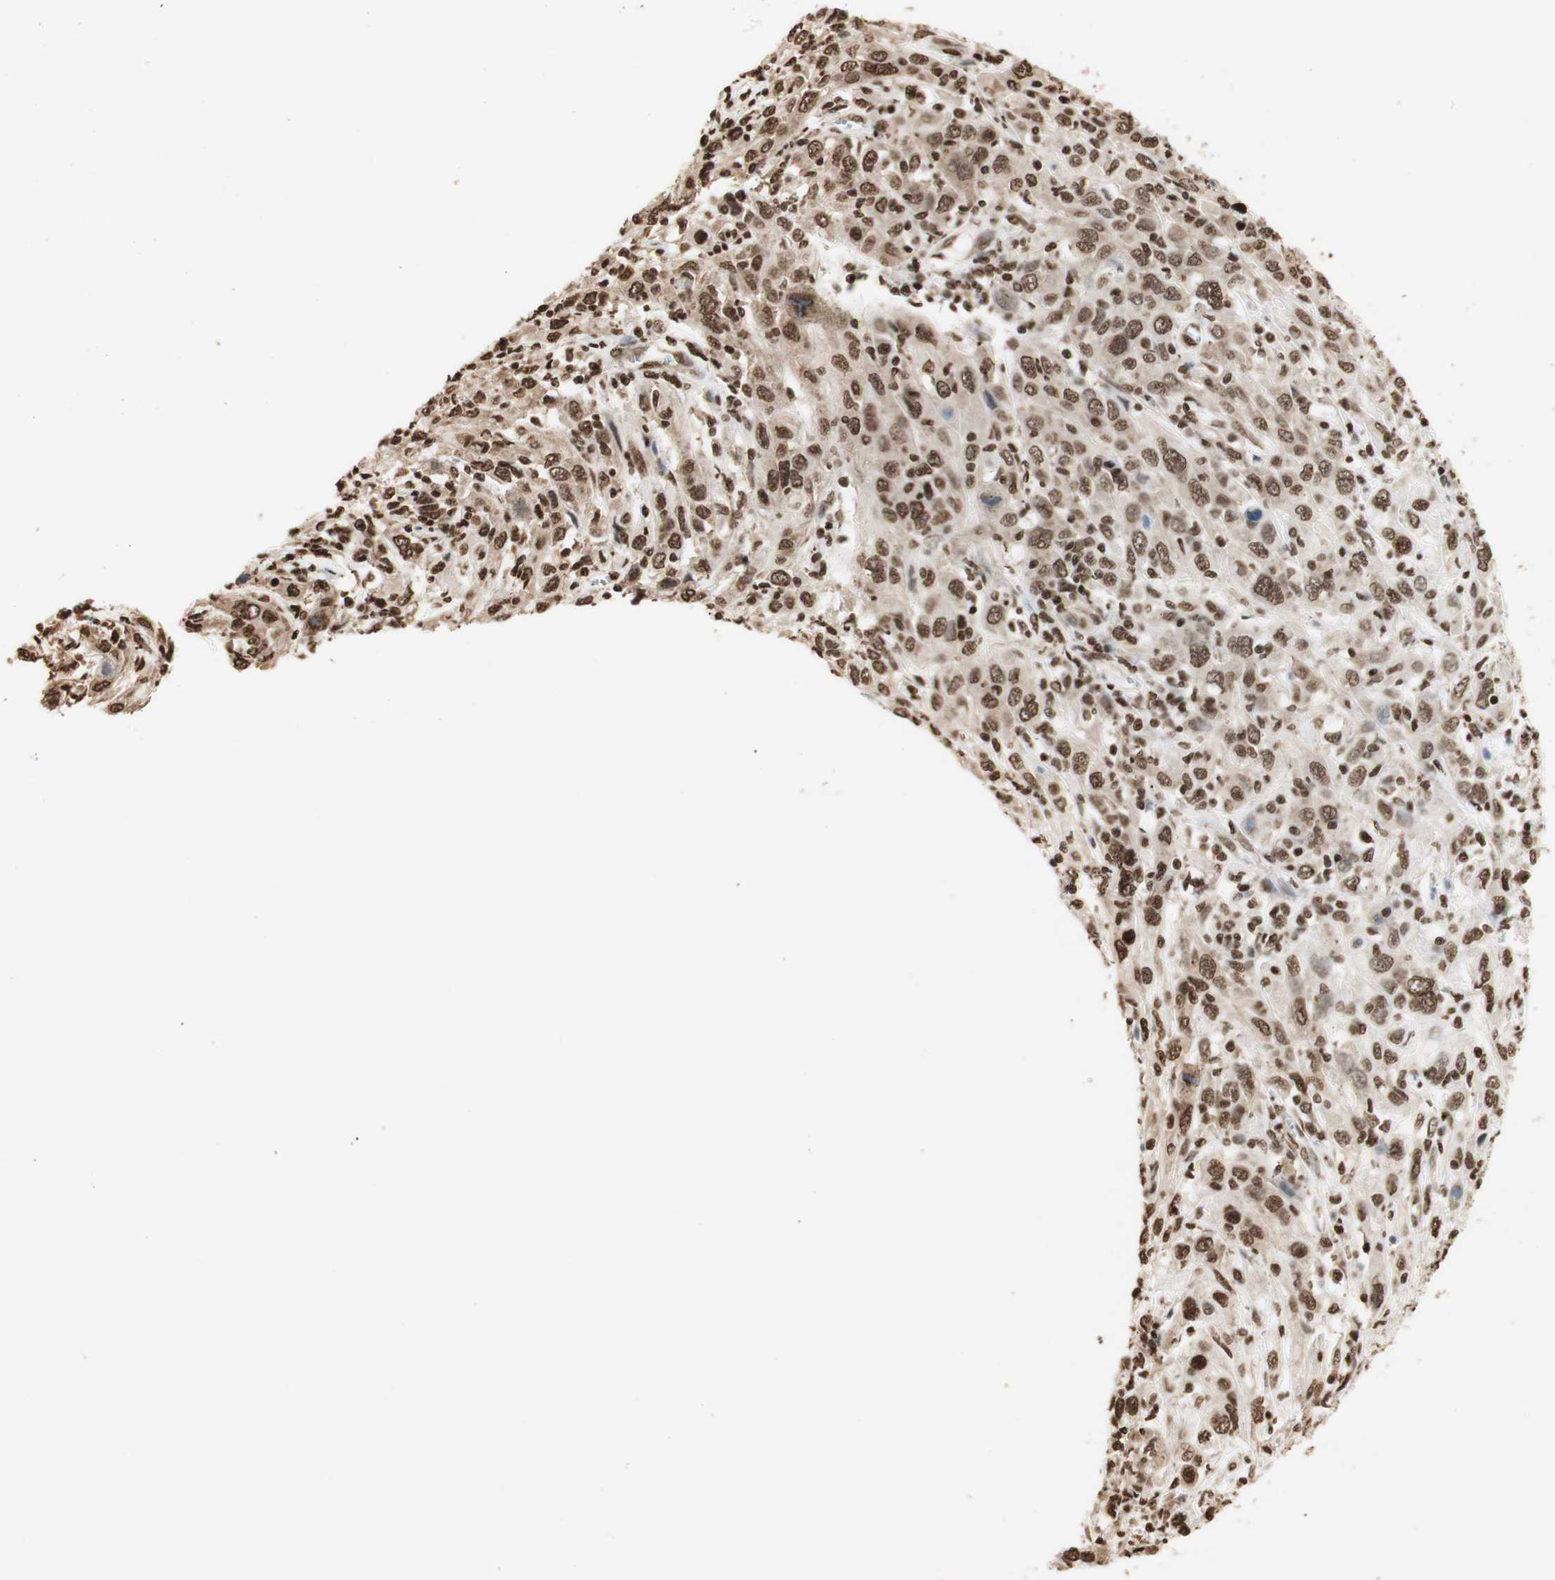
{"staining": {"intensity": "strong", "quantity": ">75%", "location": "cytoplasmic/membranous,nuclear"}, "tissue": "cervical cancer", "cell_type": "Tumor cells", "image_type": "cancer", "snomed": [{"axis": "morphology", "description": "Squamous cell carcinoma, NOS"}, {"axis": "topography", "description": "Cervix"}], "caption": "A brown stain shows strong cytoplasmic/membranous and nuclear staining of a protein in squamous cell carcinoma (cervical) tumor cells. The staining is performed using DAB brown chromogen to label protein expression. The nuclei are counter-stained blue using hematoxylin.", "gene": "HNRNPA2B1", "patient": {"sex": "female", "age": 46}}